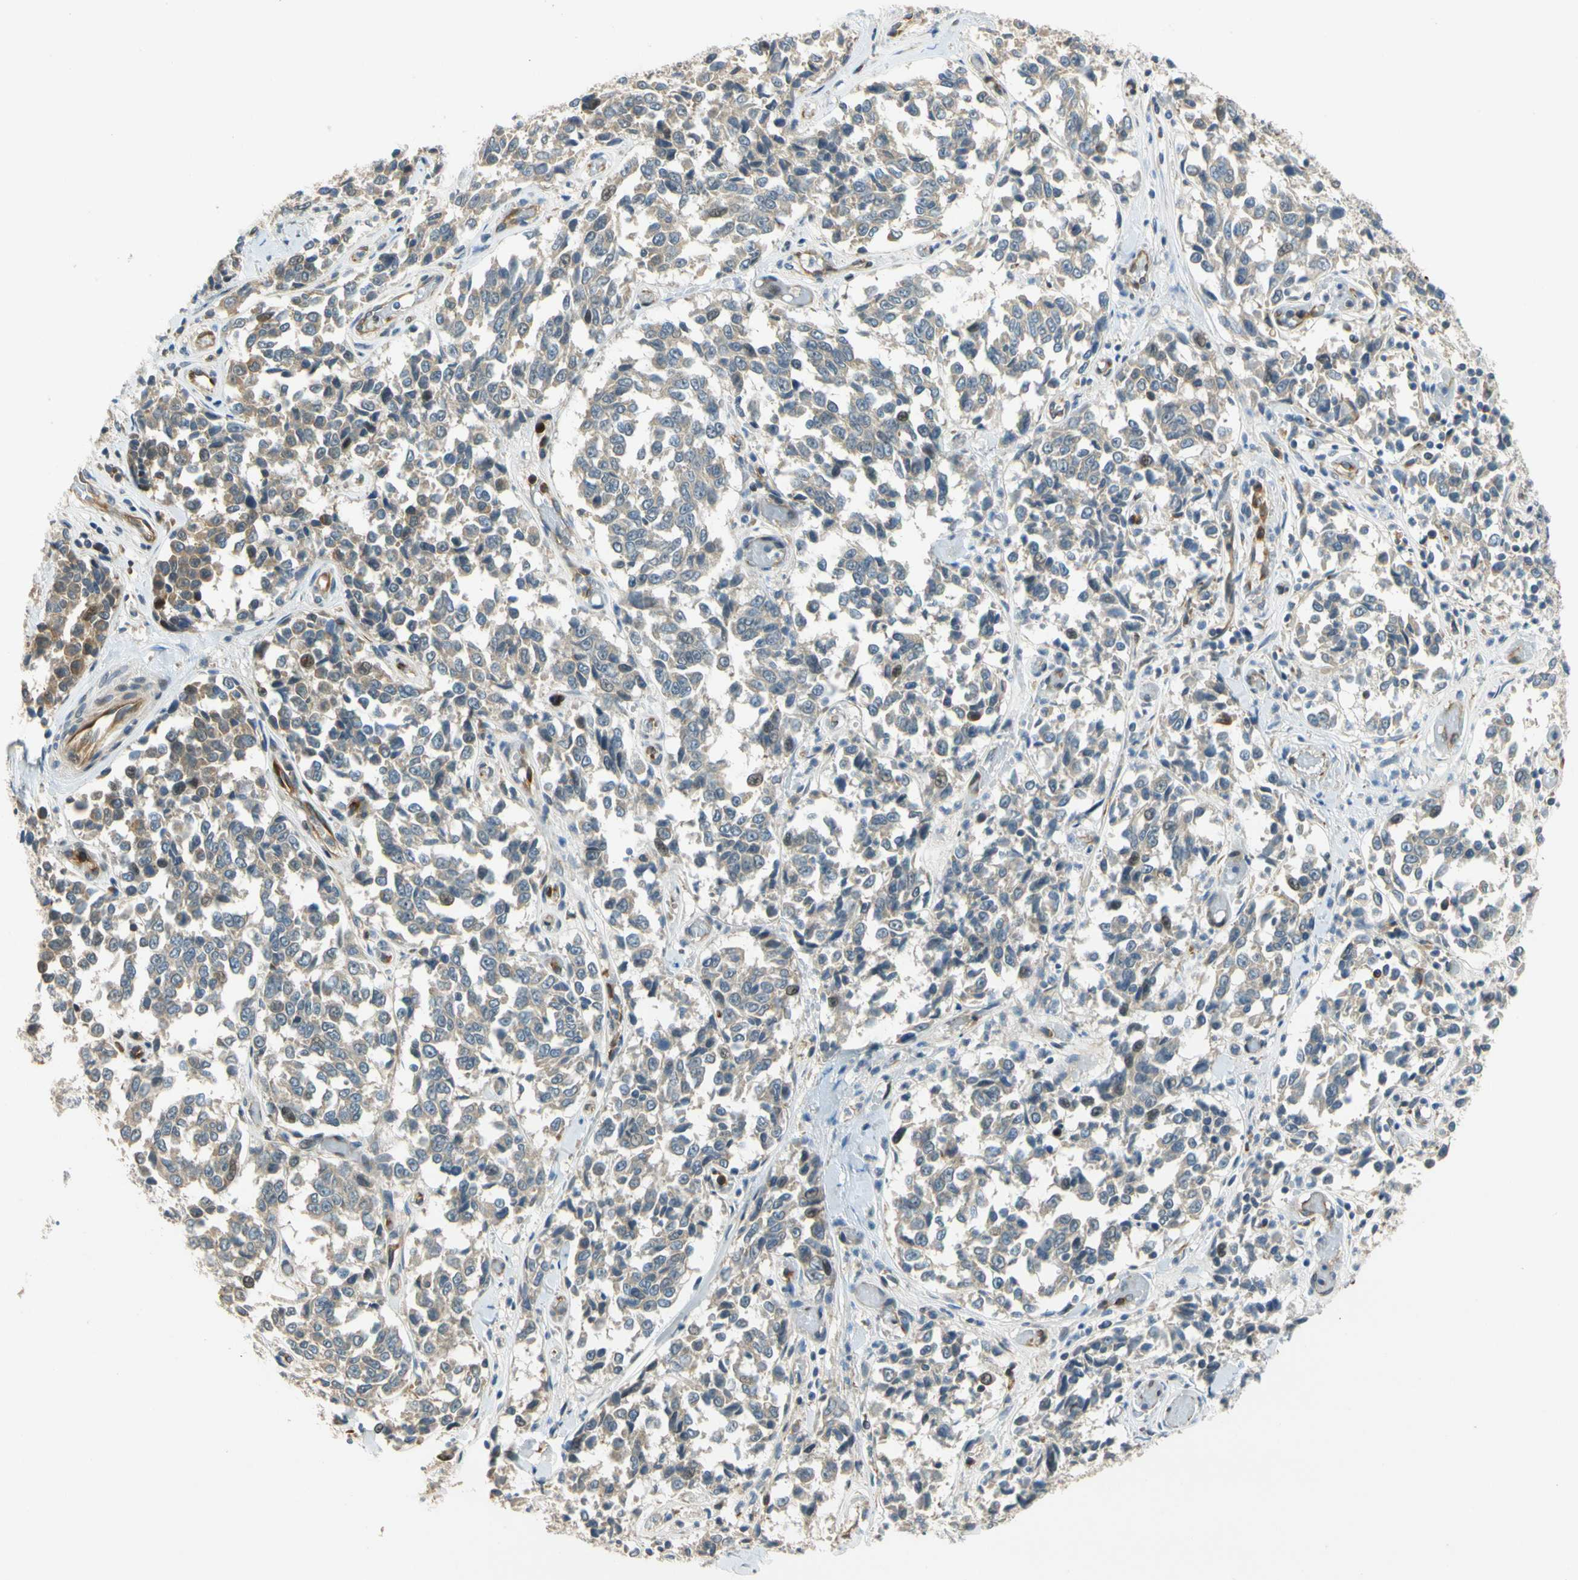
{"staining": {"intensity": "weak", "quantity": ">75%", "location": "cytoplasmic/membranous"}, "tissue": "melanoma", "cell_type": "Tumor cells", "image_type": "cancer", "snomed": [{"axis": "morphology", "description": "Malignant melanoma, NOS"}, {"axis": "topography", "description": "Skin"}], "caption": "Malignant melanoma stained for a protein (brown) demonstrates weak cytoplasmic/membranous positive expression in approximately >75% of tumor cells.", "gene": "GATD1", "patient": {"sex": "female", "age": 64}}